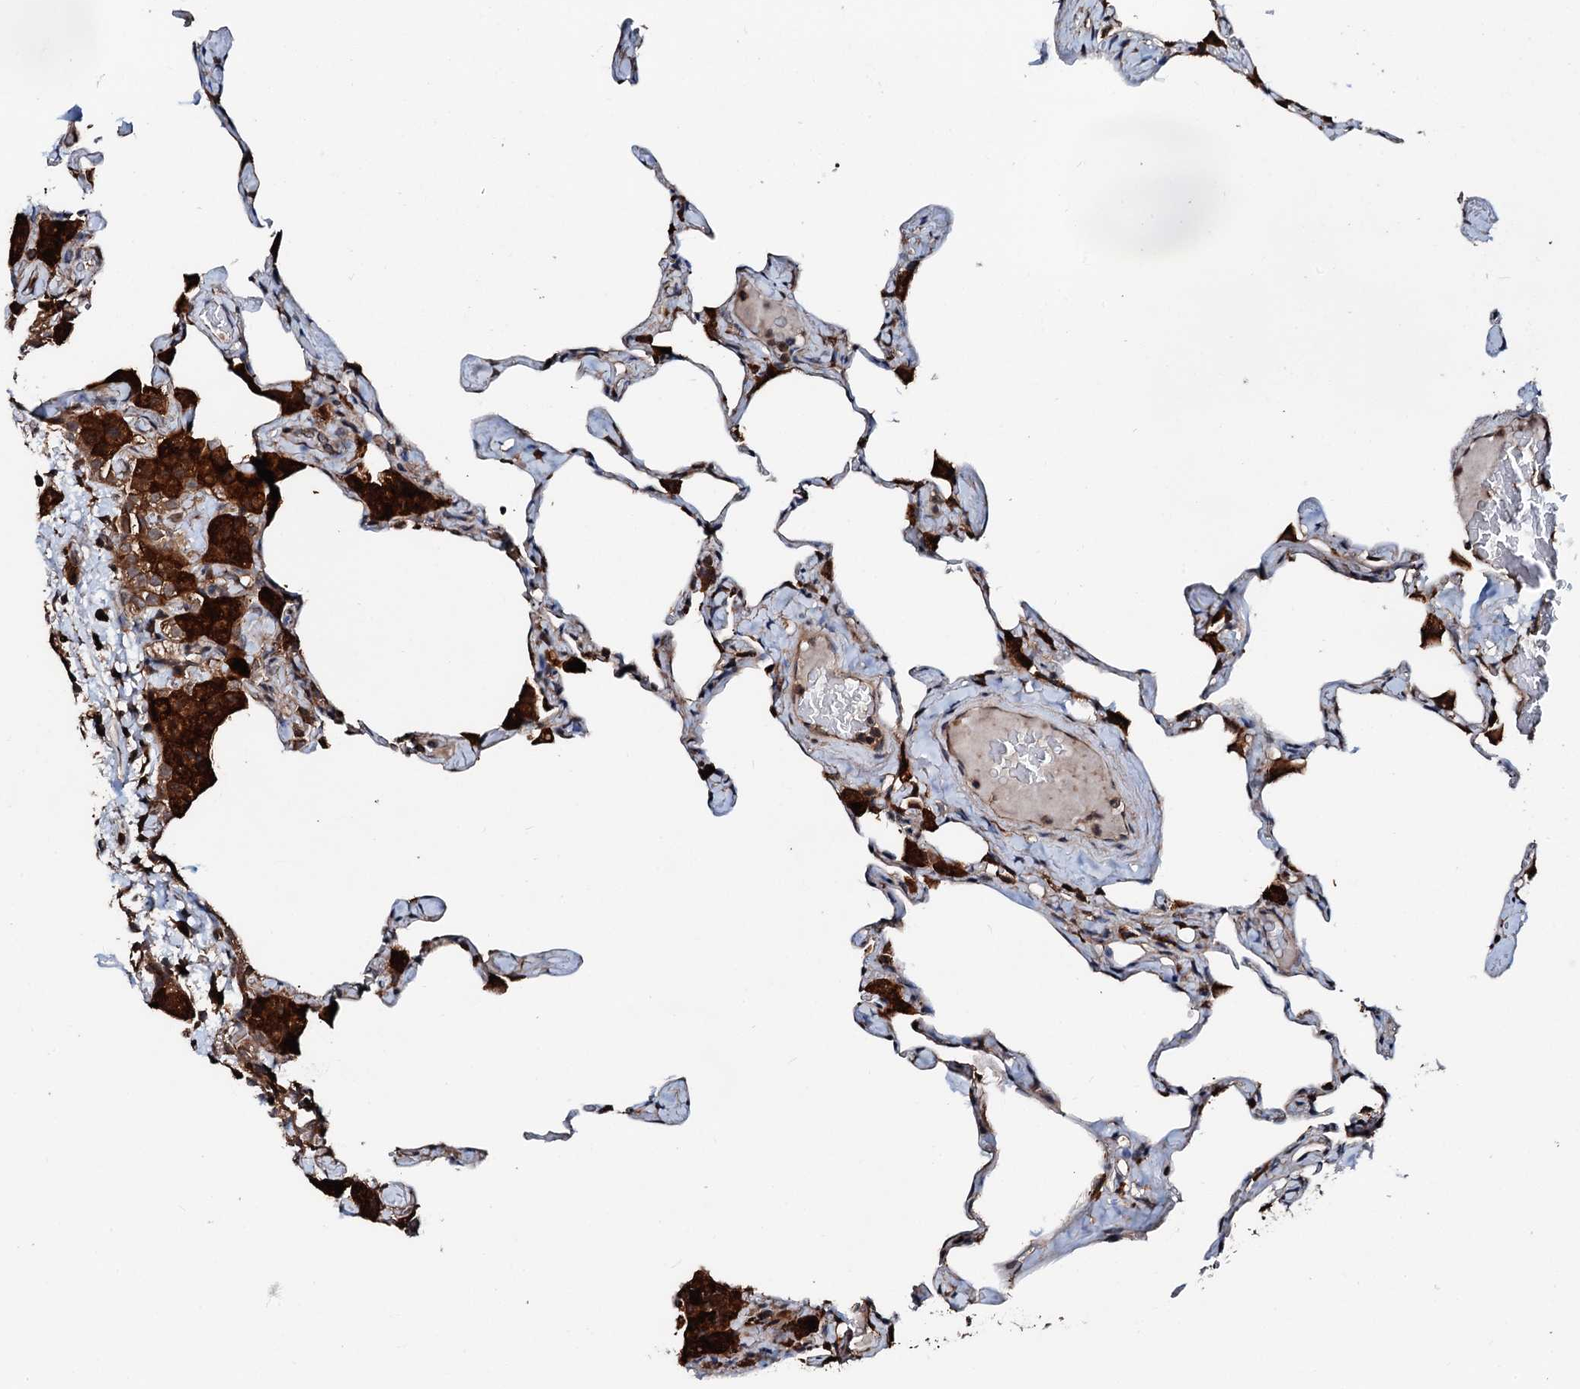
{"staining": {"intensity": "strong", "quantity": "<25%", "location": "cytoplasmic/membranous"}, "tissue": "lung", "cell_type": "Alveolar cells", "image_type": "normal", "snomed": [{"axis": "morphology", "description": "Normal tissue, NOS"}, {"axis": "topography", "description": "Lung"}], "caption": "The histopathology image shows staining of benign lung, revealing strong cytoplasmic/membranous protein positivity (brown color) within alveolar cells. (Stains: DAB (3,3'-diaminobenzidine) in brown, nuclei in blue, Microscopy: brightfield microscopy at high magnification).", "gene": "FGD4", "patient": {"sex": "male", "age": 65}}